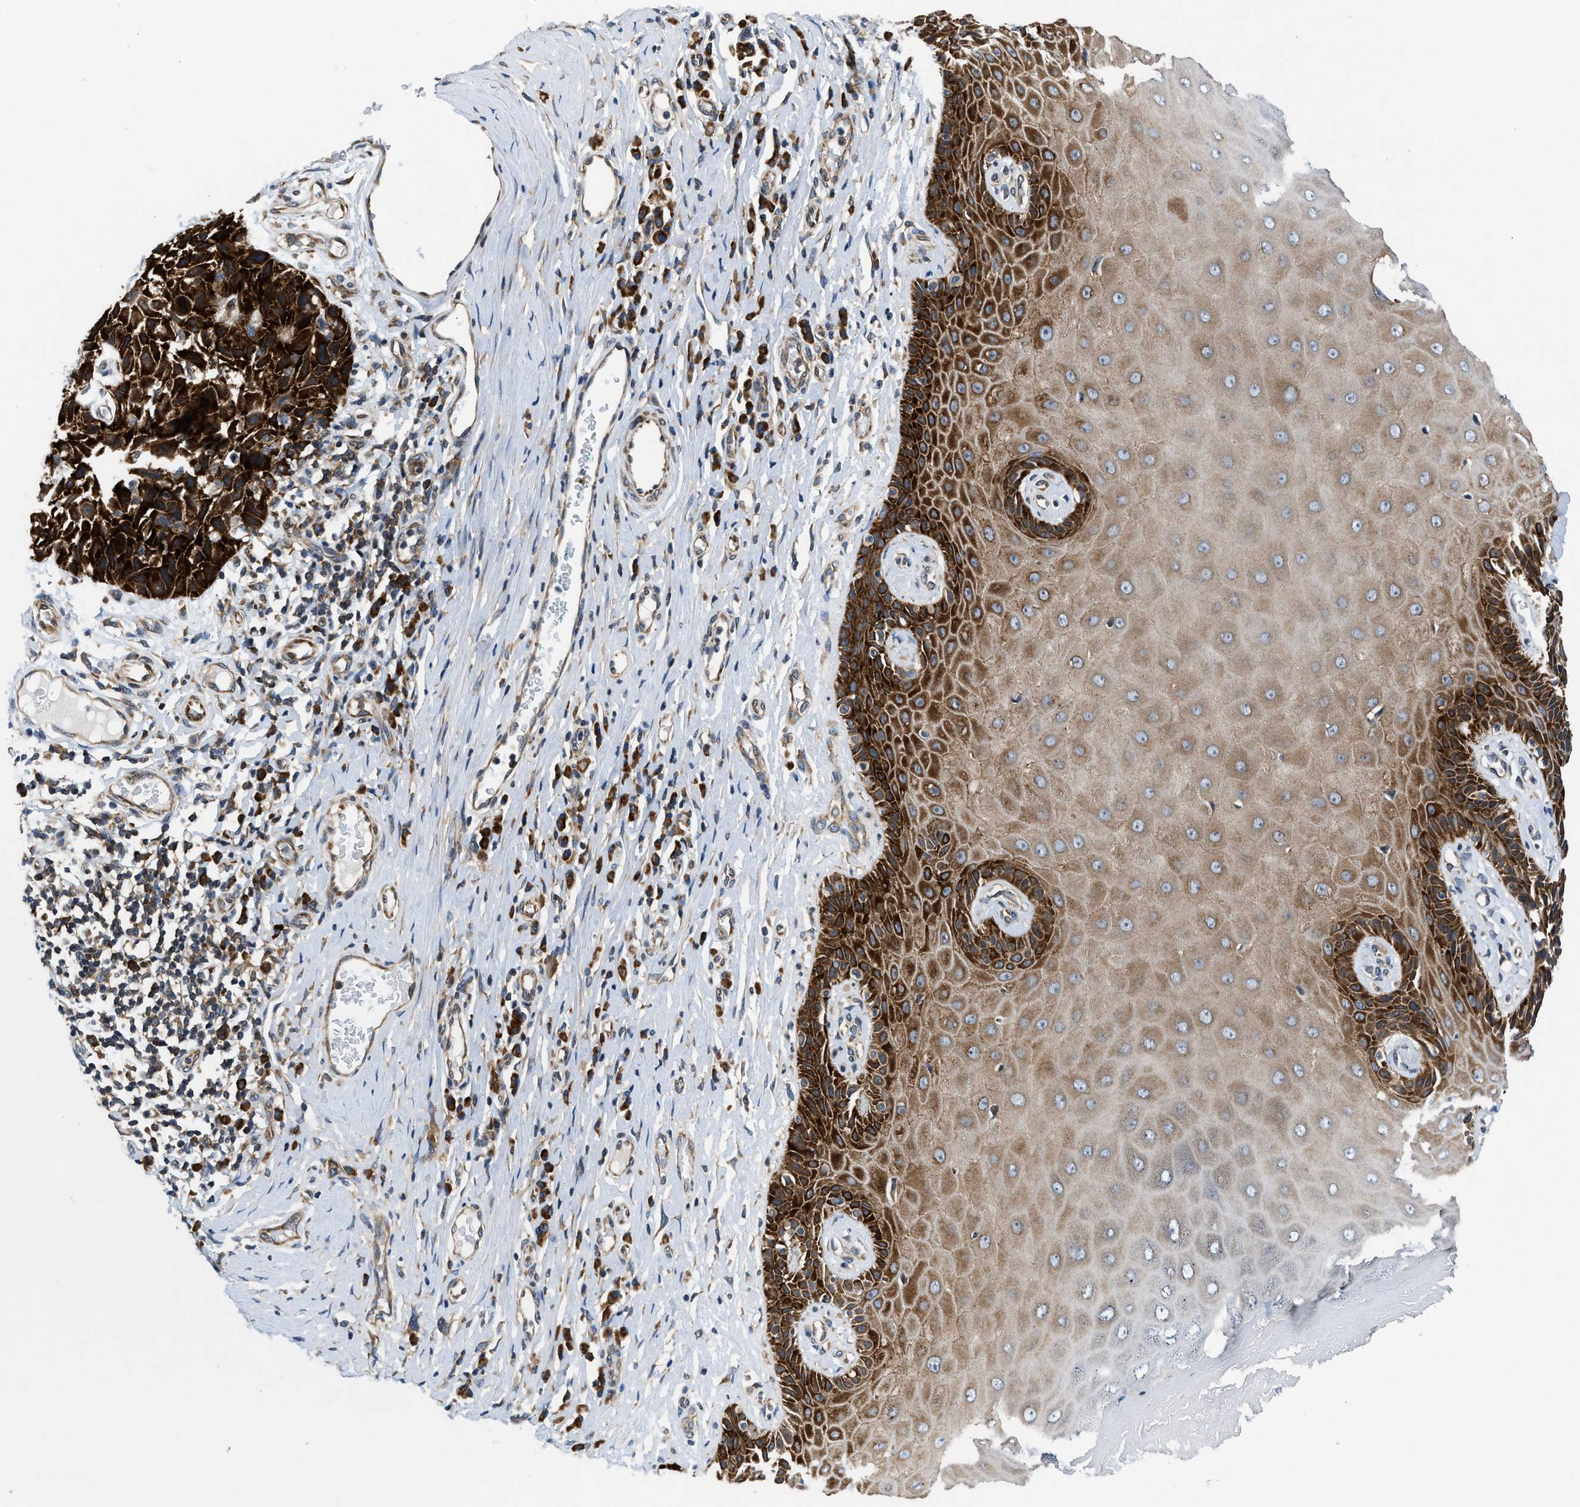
{"staining": {"intensity": "strong", "quantity": ">75%", "location": "cytoplasmic/membranous"}, "tissue": "skin", "cell_type": "Epidermal cells", "image_type": "normal", "snomed": [{"axis": "morphology", "description": "Normal tissue, NOS"}, {"axis": "topography", "description": "Vulva"}], "caption": "Strong cytoplasmic/membranous positivity is appreciated in approximately >75% of epidermal cells in benign skin.", "gene": "PA2G4", "patient": {"sex": "female", "age": 73}}